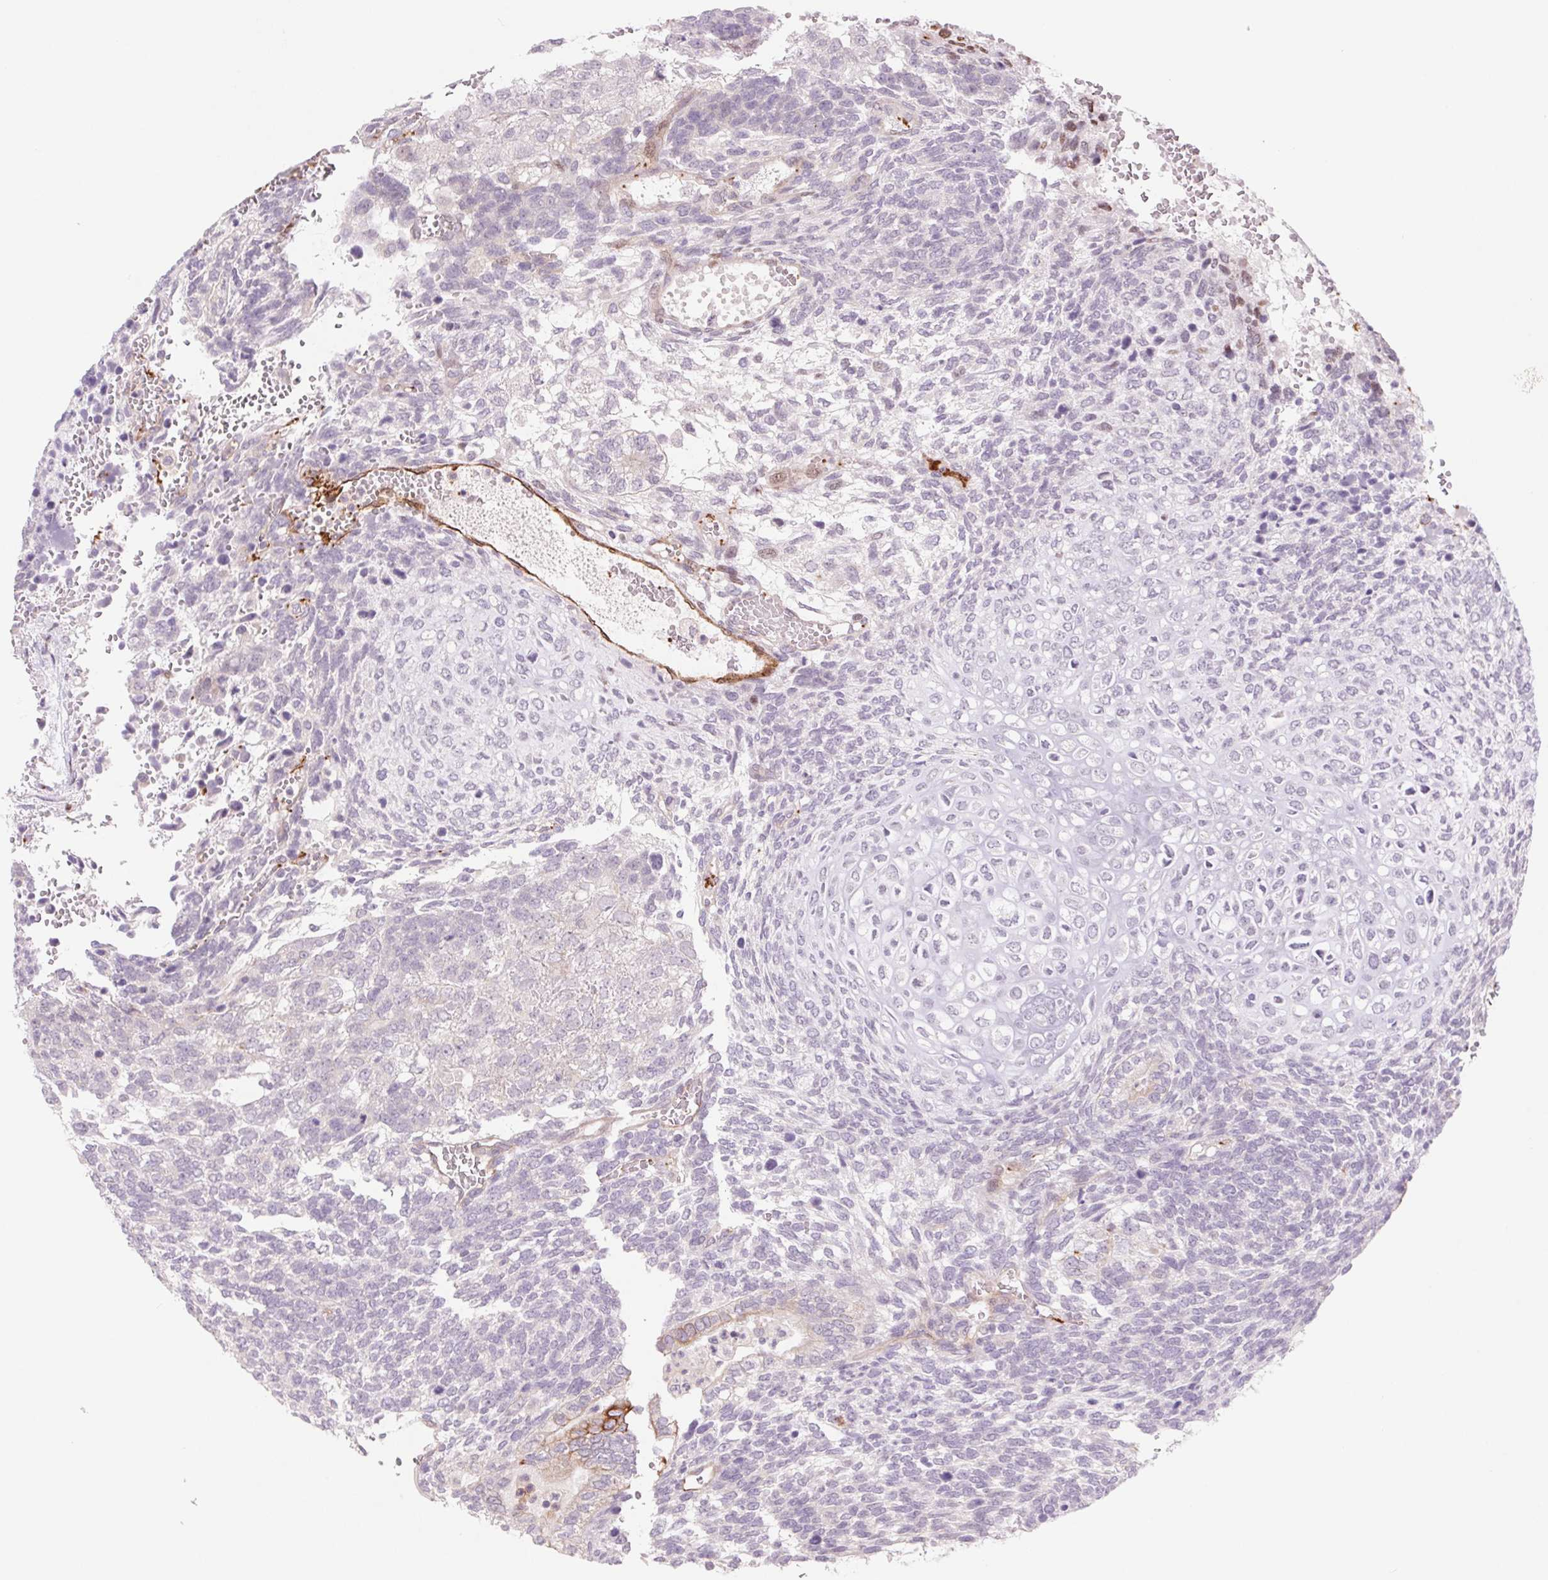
{"staining": {"intensity": "moderate", "quantity": "<25%", "location": "nuclear"}, "tissue": "testis cancer", "cell_type": "Tumor cells", "image_type": "cancer", "snomed": [{"axis": "morphology", "description": "Normal tissue, NOS"}, {"axis": "morphology", "description": "Carcinoma, Embryonal, NOS"}, {"axis": "topography", "description": "Testis"}, {"axis": "topography", "description": "Epididymis"}], "caption": "This image demonstrates testis cancer (embryonal carcinoma) stained with IHC to label a protein in brown. The nuclear of tumor cells show moderate positivity for the protein. Nuclei are counter-stained blue.", "gene": "MS4A13", "patient": {"sex": "male", "age": 23}}